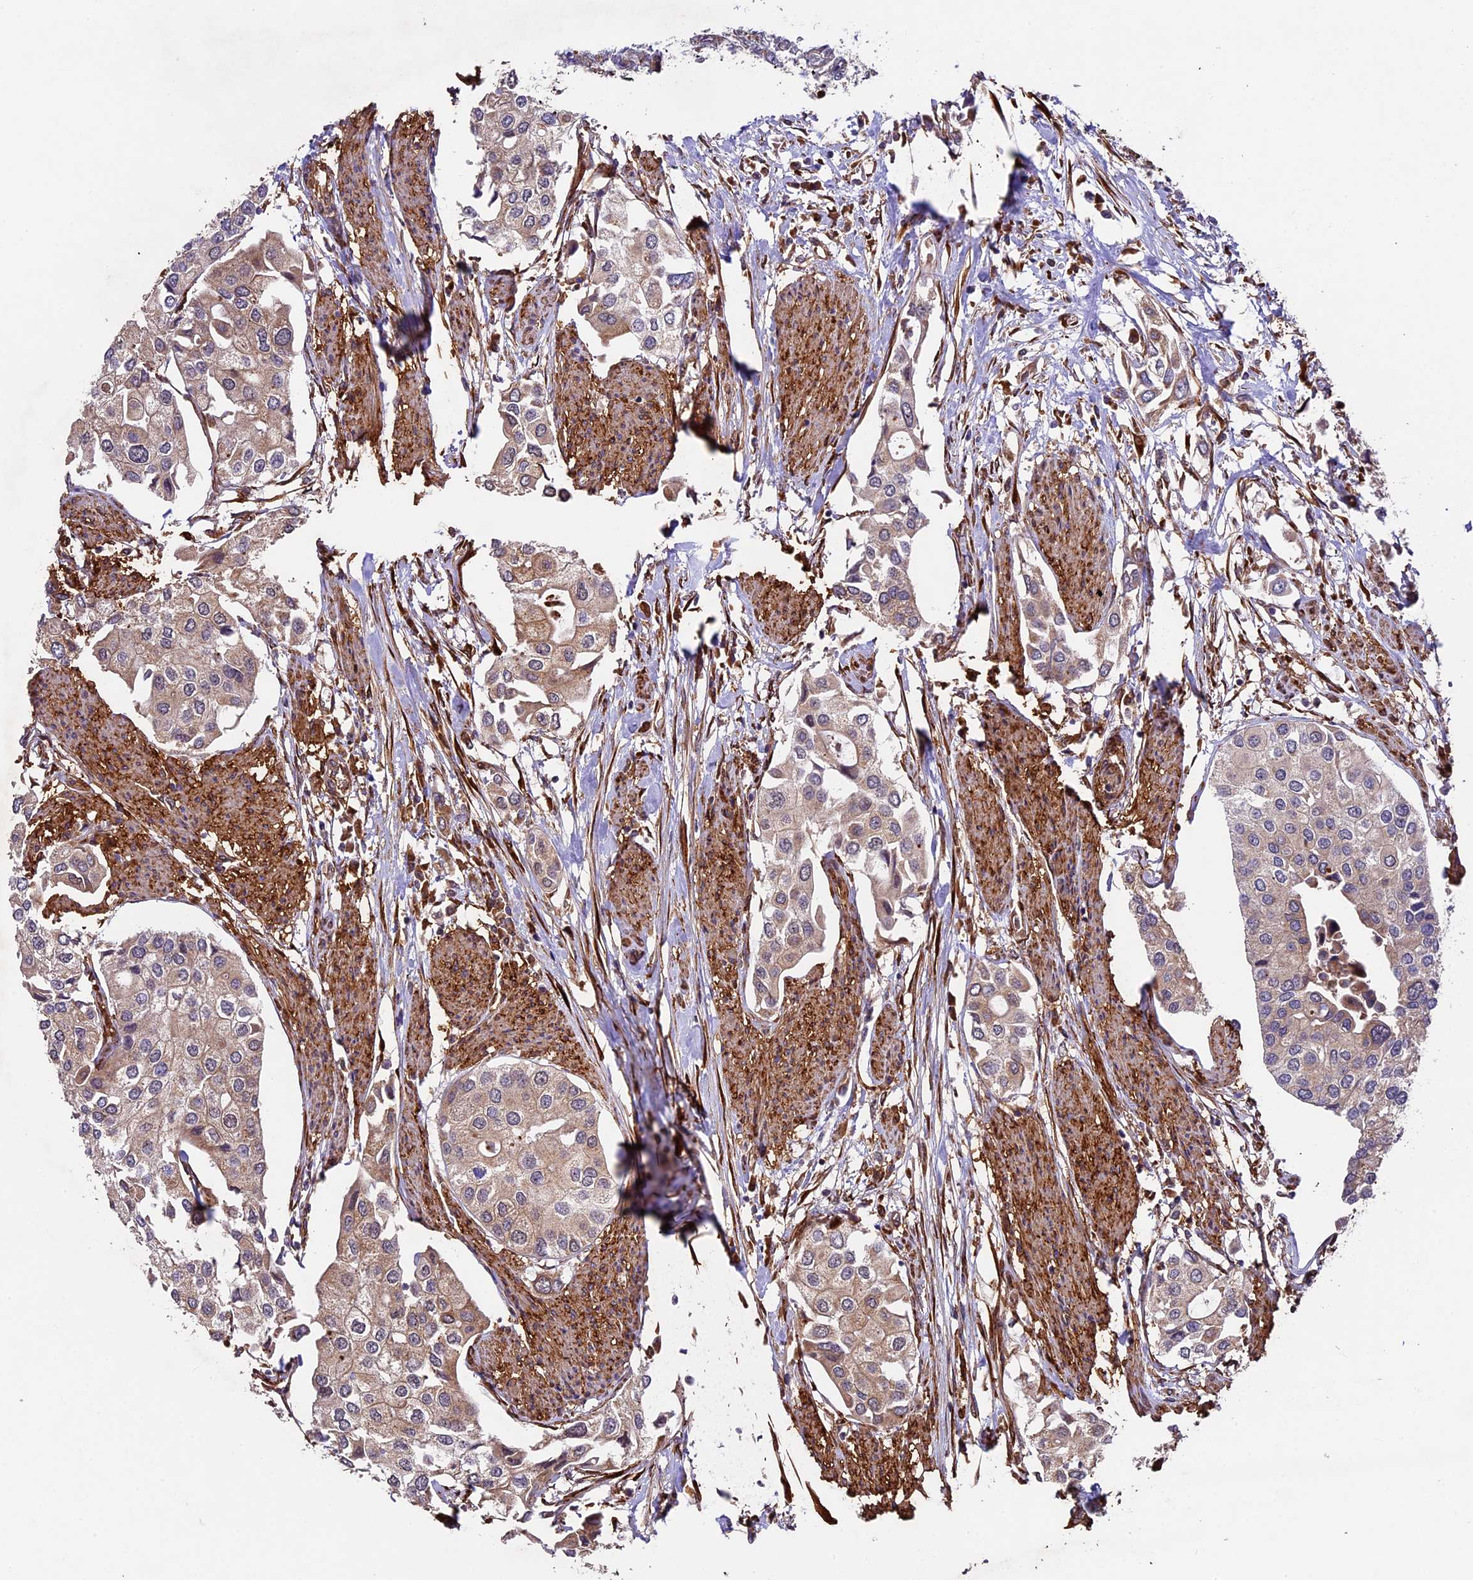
{"staining": {"intensity": "weak", "quantity": "25%-75%", "location": "cytoplasmic/membranous"}, "tissue": "urothelial cancer", "cell_type": "Tumor cells", "image_type": "cancer", "snomed": [{"axis": "morphology", "description": "Urothelial carcinoma, High grade"}, {"axis": "topography", "description": "Urinary bladder"}], "caption": "Human urothelial carcinoma (high-grade) stained for a protein (brown) displays weak cytoplasmic/membranous positive staining in about 25%-75% of tumor cells.", "gene": "LSM7", "patient": {"sex": "male", "age": 64}}